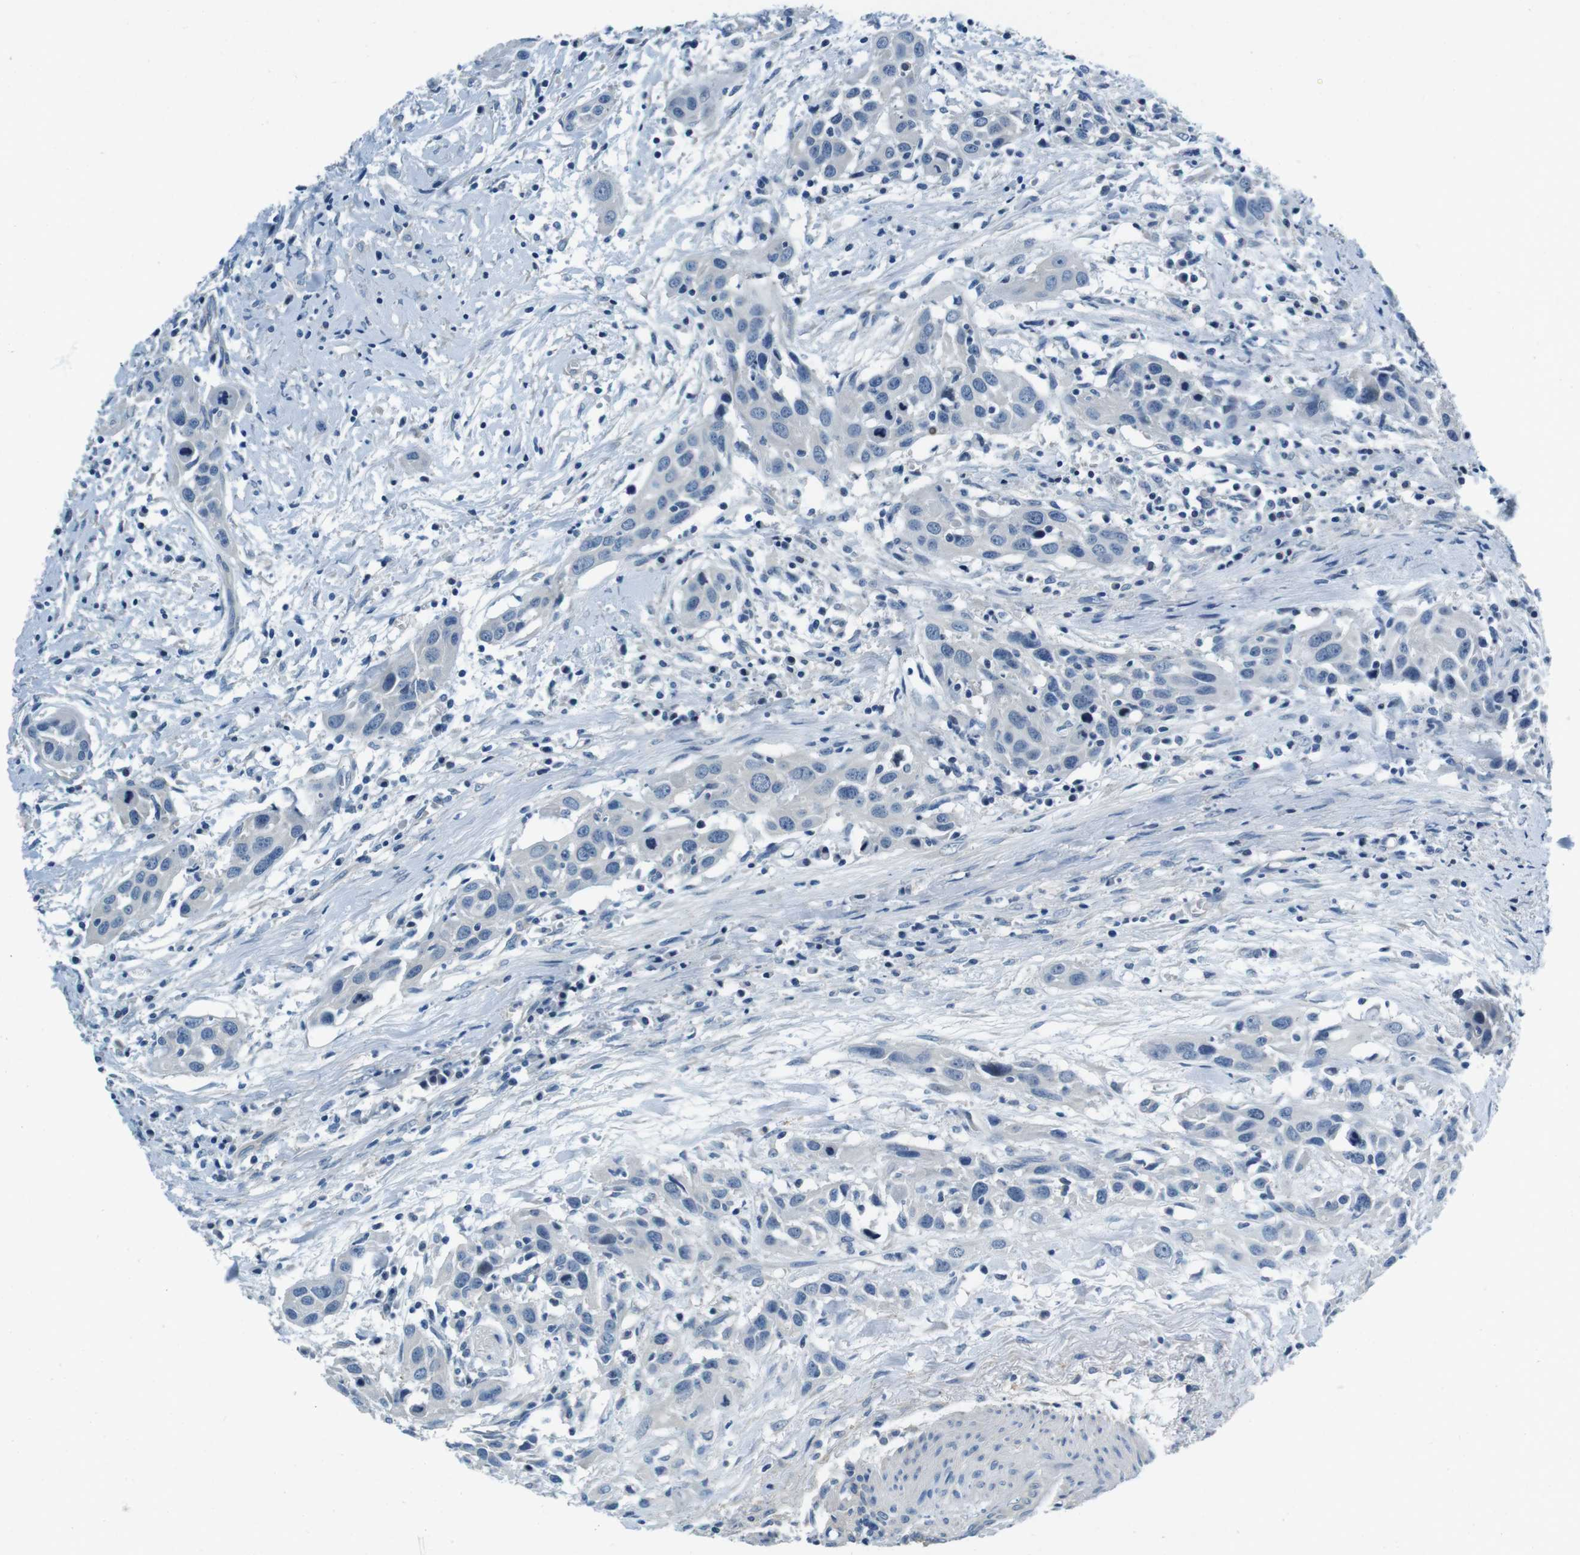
{"staining": {"intensity": "negative", "quantity": "none", "location": "none"}, "tissue": "head and neck cancer", "cell_type": "Tumor cells", "image_type": "cancer", "snomed": [{"axis": "morphology", "description": "Squamous cell carcinoma, NOS"}, {"axis": "topography", "description": "Oral tissue"}, {"axis": "topography", "description": "Head-Neck"}], "caption": "Immunohistochemistry image of human head and neck cancer (squamous cell carcinoma) stained for a protein (brown), which displays no positivity in tumor cells.", "gene": "KCNJ5", "patient": {"sex": "female", "age": 50}}